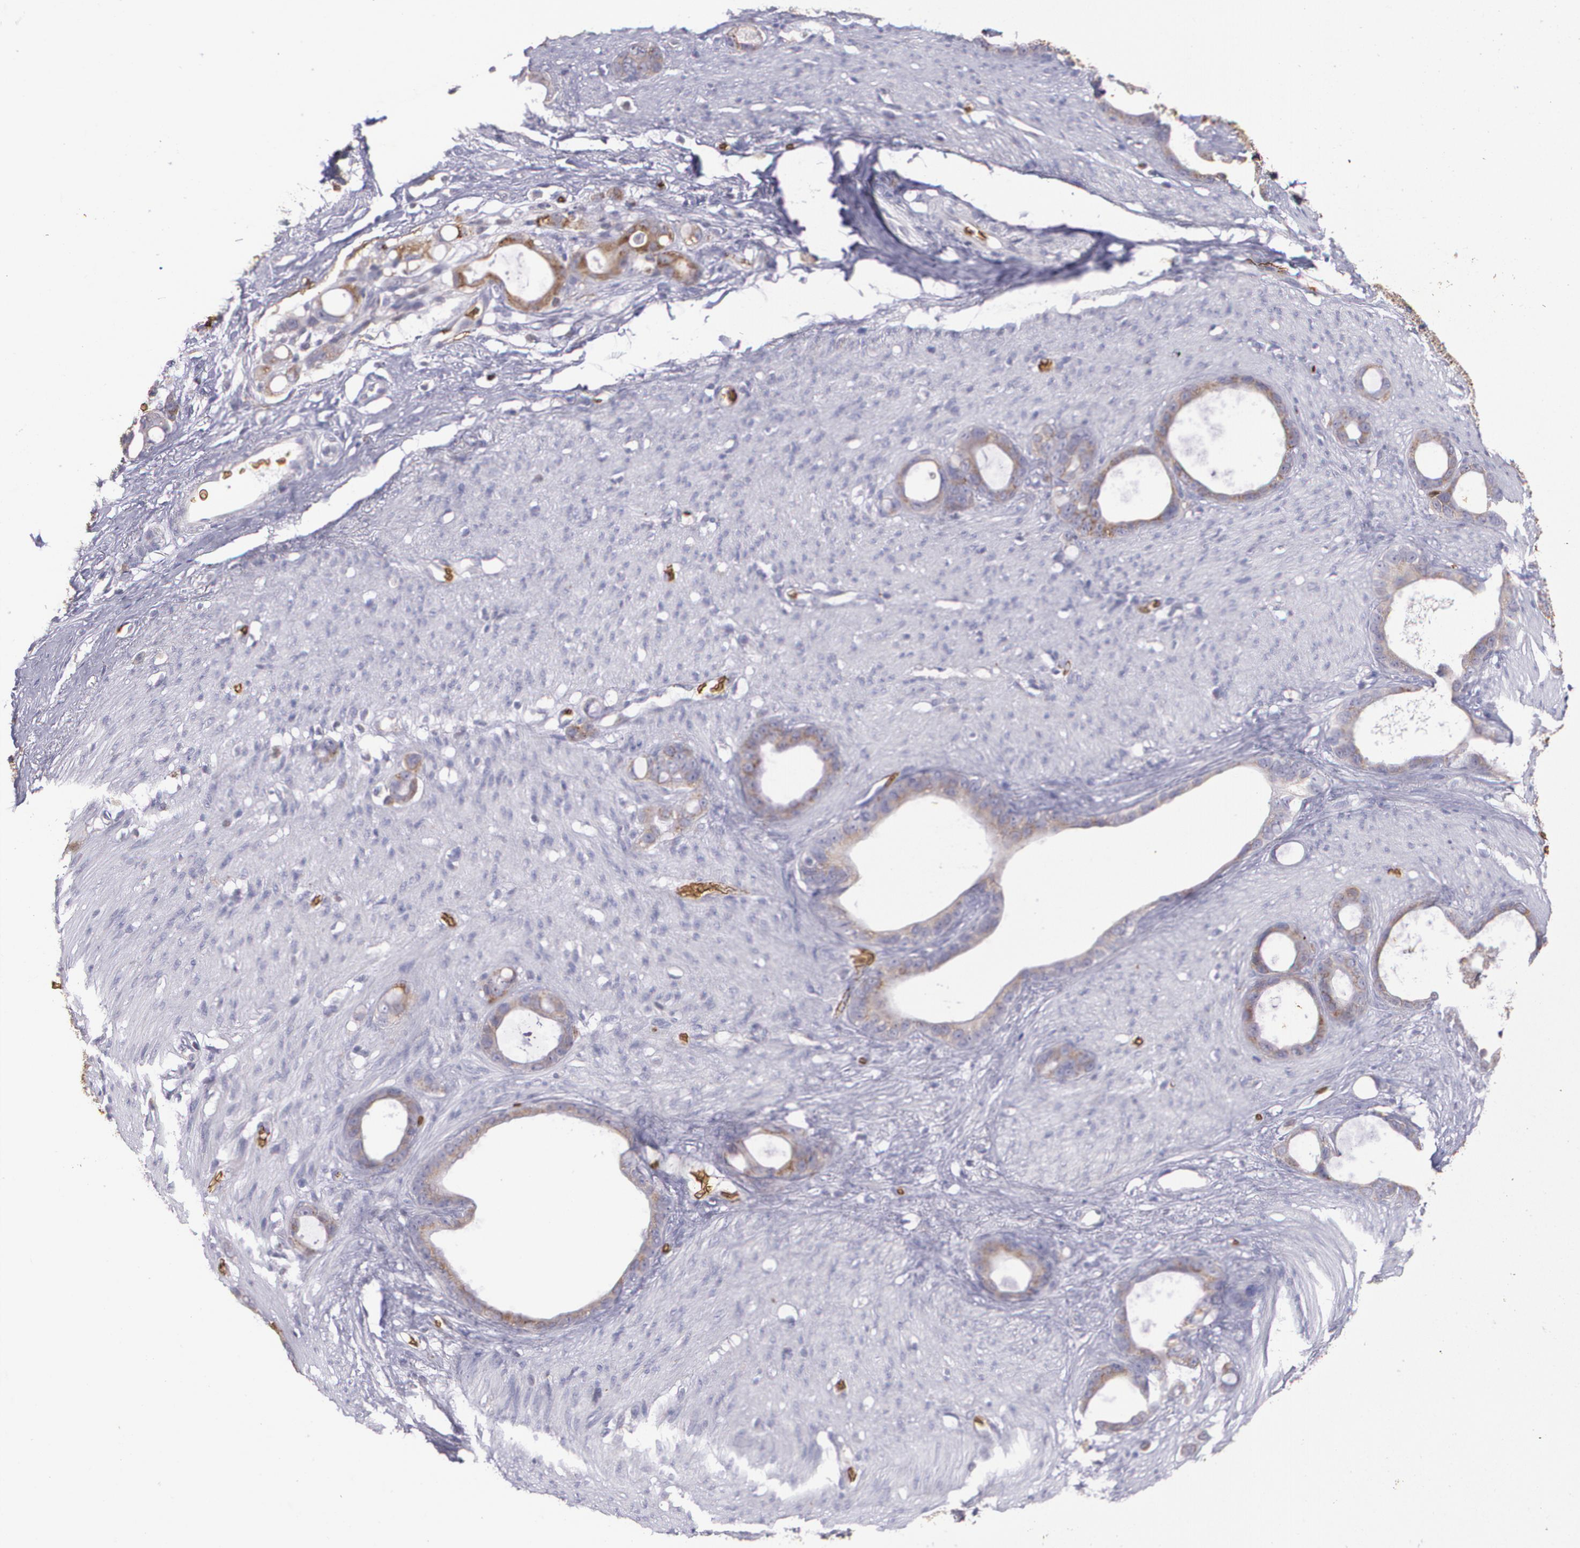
{"staining": {"intensity": "weak", "quantity": ">75%", "location": "cytoplasmic/membranous"}, "tissue": "stomach cancer", "cell_type": "Tumor cells", "image_type": "cancer", "snomed": [{"axis": "morphology", "description": "Adenocarcinoma, NOS"}, {"axis": "topography", "description": "Stomach"}], "caption": "Human stomach cancer stained for a protein (brown) exhibits weak cytoplasmic/membranous positive positivity in approximately >75% of tumor cells.", "gene": "SLC2A1", "patient": {"sex": "female", "age": 75}}